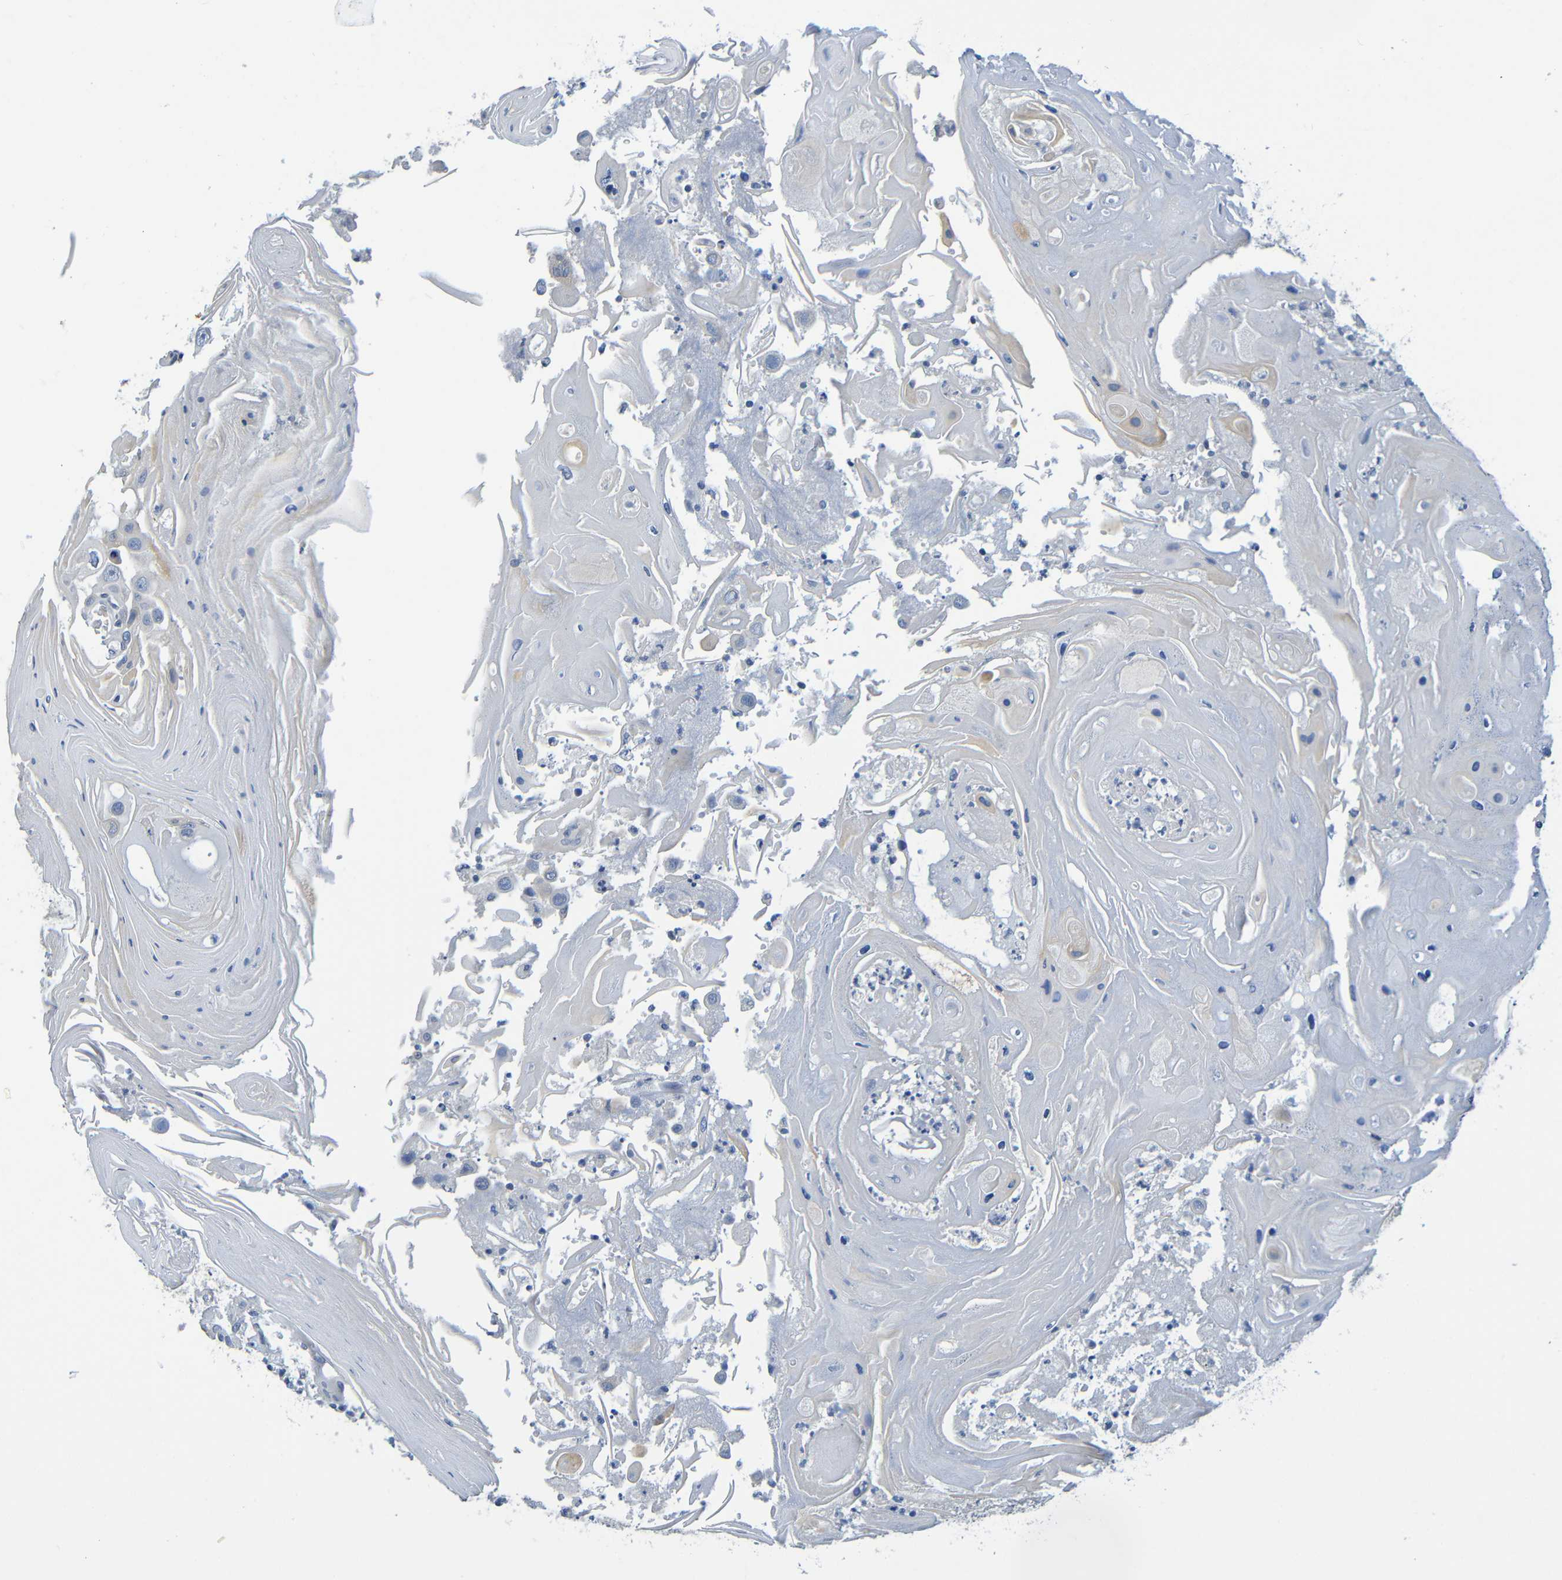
{"staining": {"intensity": "negative", "quantity": "none", "location": "none"}, "tissue": "head and neck cancer", "cell_type": "Tumor cells", "image_type": "cancer", "snomed": [{"axis": "morphology", "description": "Squamous cell carcinoma, NOS"}, {"axis": "topography", "description": "Oral tissue"}, {"axis": "topography", "description": "Head-Neck"}], "caption": "The micrograph reveals no staining of tumor cells in head and neck squamous cell carcinoma. Brightfield microscopy of immunohistochemistry stained with DAB (brown) and hematoxylin (blue), captured at high magnification.", "gene": "CYP4F2", "patient": {"sex": "female", "age": 76}}